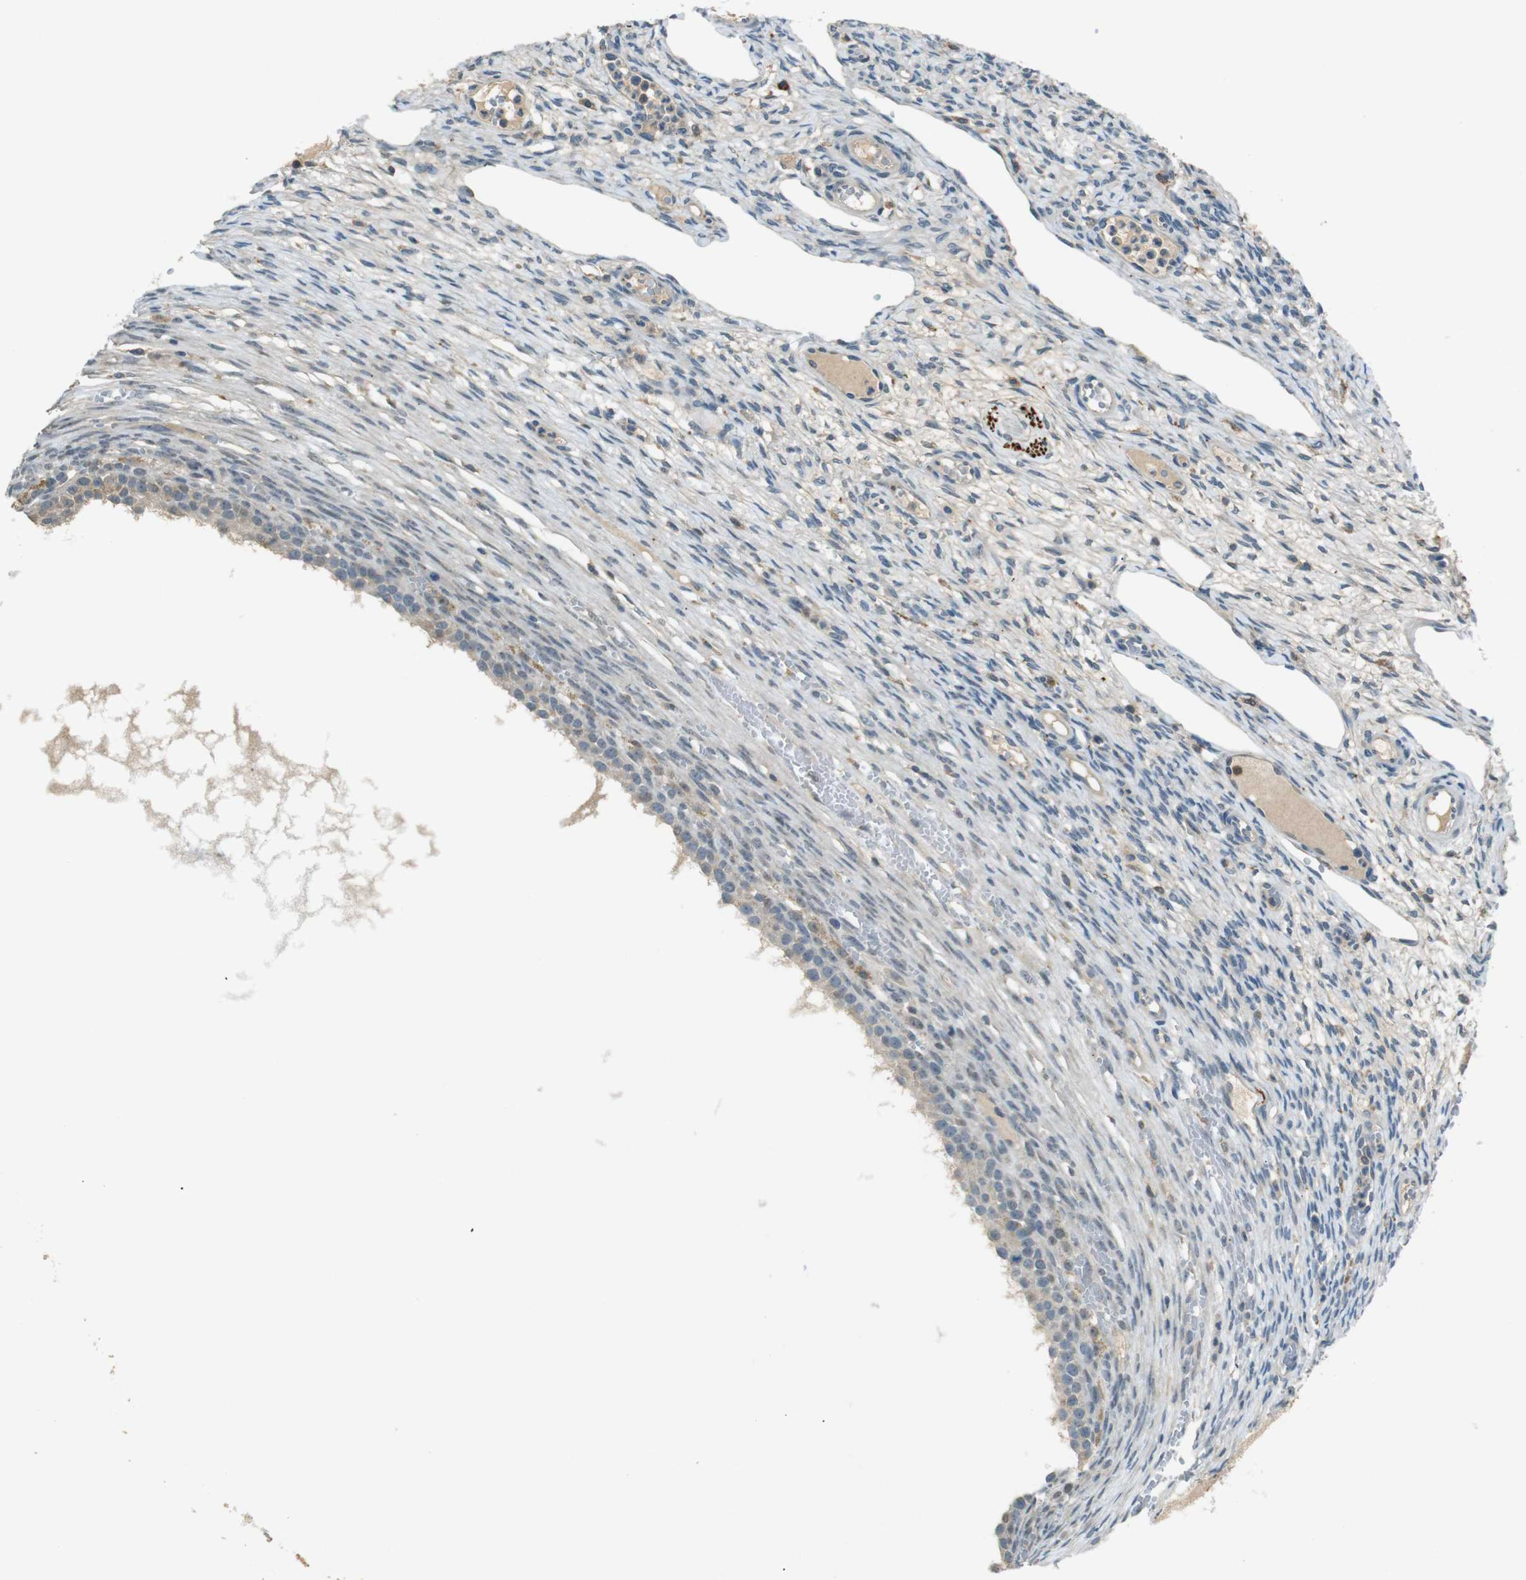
{"staining": {"intensity": "negative", "quantity": "none", "location": "none"}, "tissue": "ovary", "cell_type": "Ovarian stroma cells", "image_type": "normal", "snomed": [{"axis": "morphology", "description": "Normal tissue, NOS"}, {"axis": "topography", "description": "Ovary"}], "caption": "High power microscopy histopathology image of an immunohistochemistry micrograph of normal ovary, revealing no significant expression in ovarian stroma cells. Brightfield microscopy of immunohistochemistry stained with DAB (3,3'-diaminobenzidine) (brown) and hematoxylin (blue), captured at high magnification.", "gene": "MAGI2", "patient": {"sex": "female", "age": 33}}